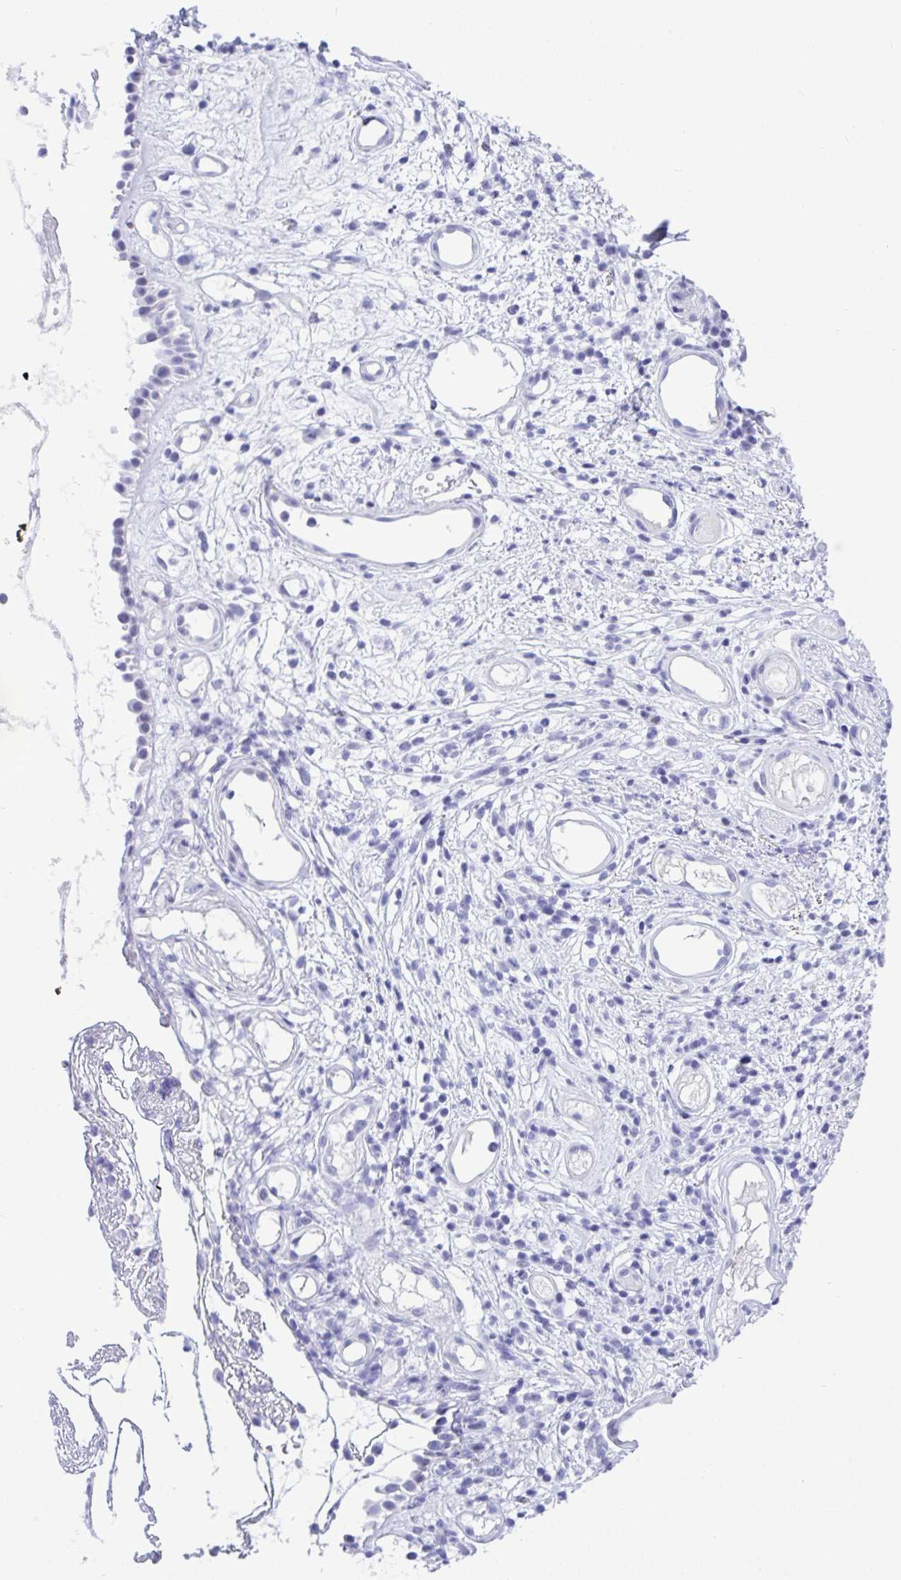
{"staining": {"intensity": "negative", "quantity": "none", "location": "none"}, "tissue": "nasopharynx", "cell_type": "Respiratory epithelial cells", "image_type": "normal", "snomed": [{"axis": "morphology", "description": "Normal tissue, NOS"}, {"axis": "morphology", "description": "Inflammation, NOS"}, {"axis": "topography", "description": "Nasopharynx"}], "caption": "Immunohistochemistry micrograph of benign human nasopharynx stained for a protein (brown), which demonstrates no positivity in respiratory epithelial cells.", "gene": "THOP1", "patient": {"sex": "male", "age": 54}}